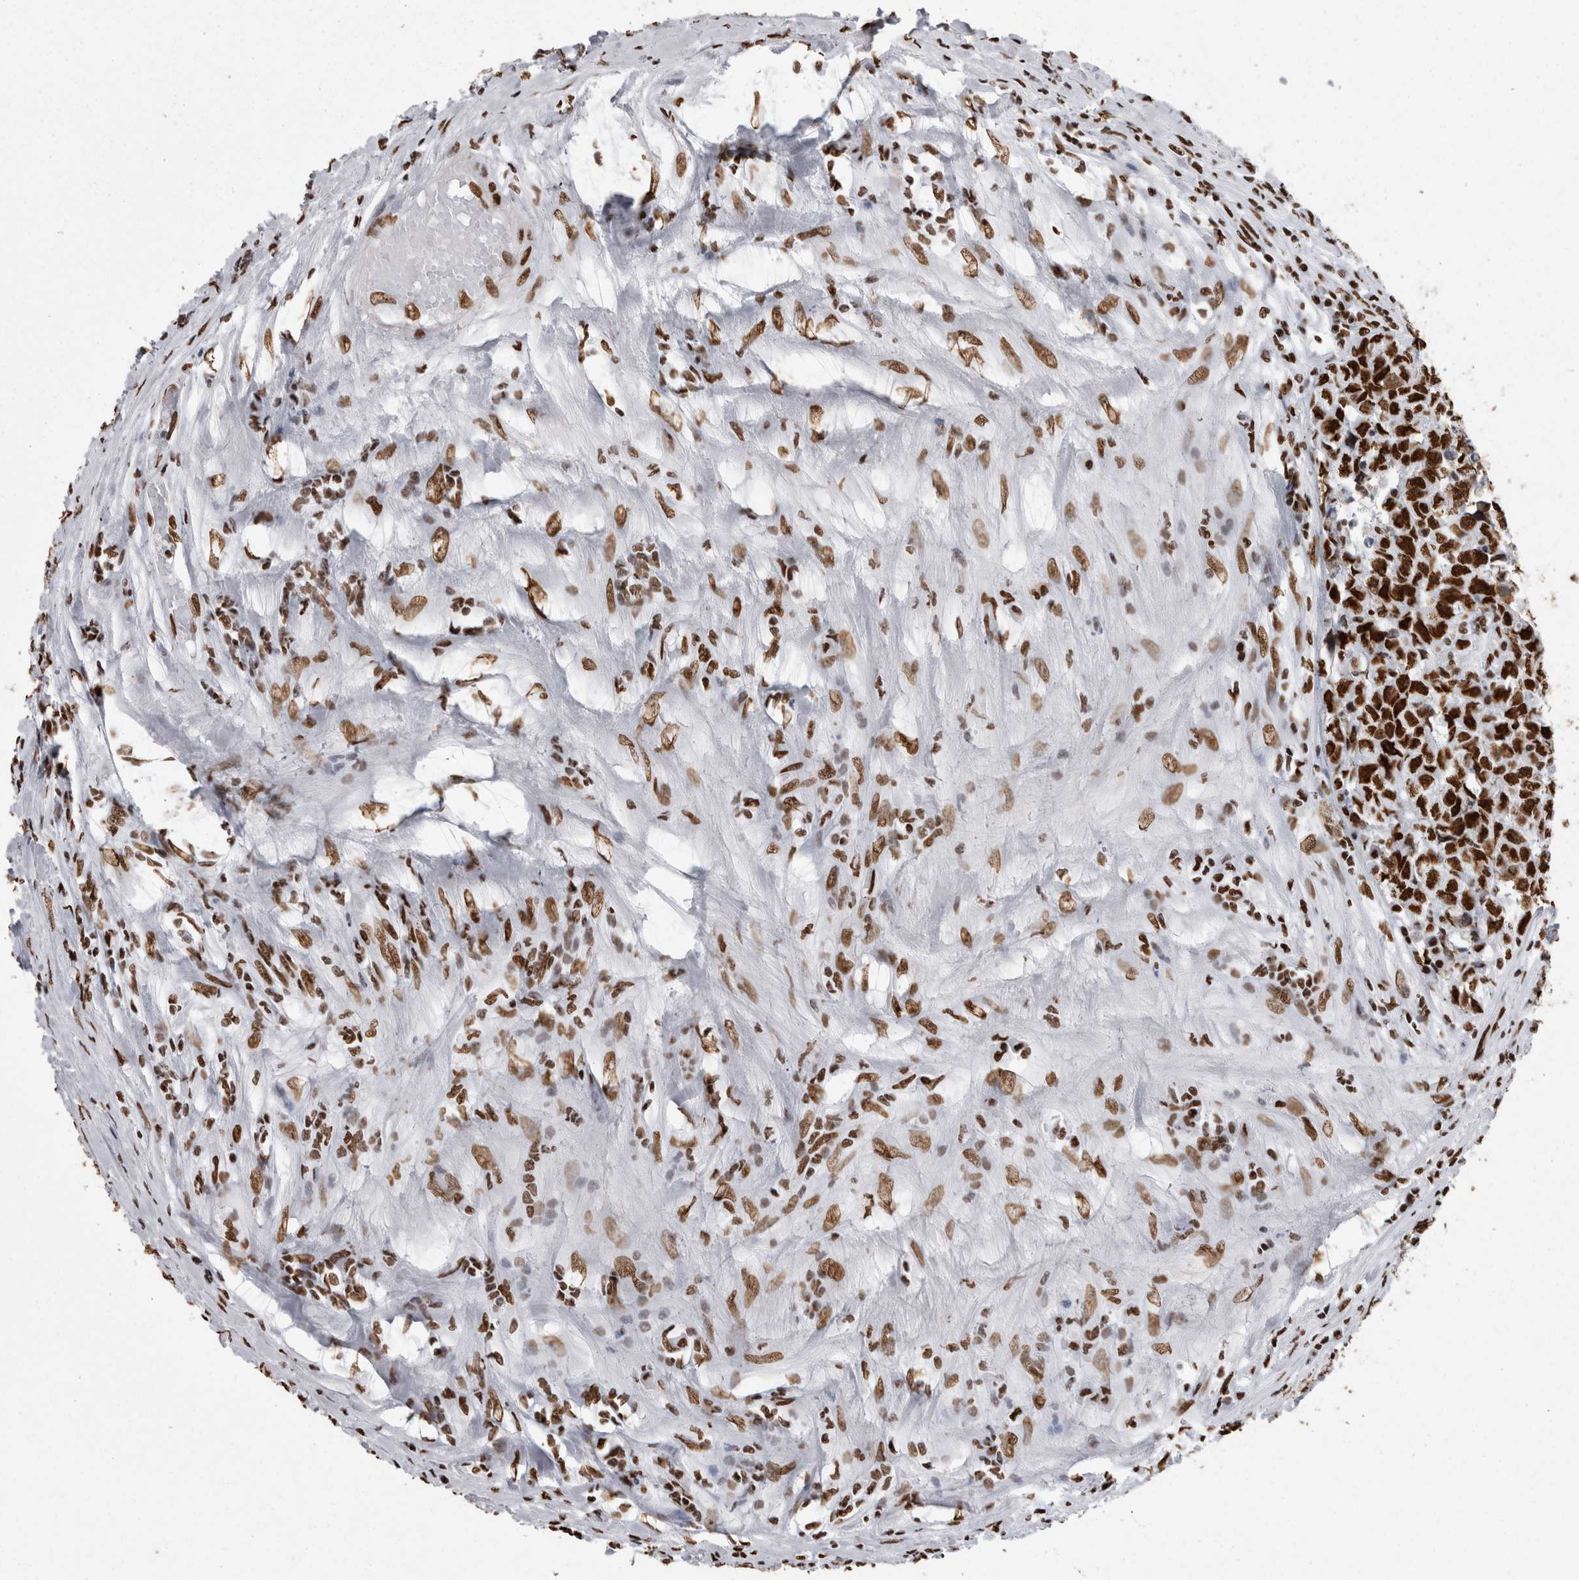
{"staining": {"intensity": "strong", "quantity": ">75%", "location": "nuclear"}, "tissue": "testis cancer", "cell_type": "Tumor cells", "image_type": "cancer", "snomed": [{"axis": "morphology", "description": "Carcinoma, Embryonal, NOS"}, {"axis": "topography", "description": "Testis"}], "caption": "Immunohistochemical staining of human embryonal carcinoma (testis) exhibits strong nuclear protein expression in about >75% of tumor cells.", "gene": "HNRNPM", "patient": {"sex": "male", "age": 25}}